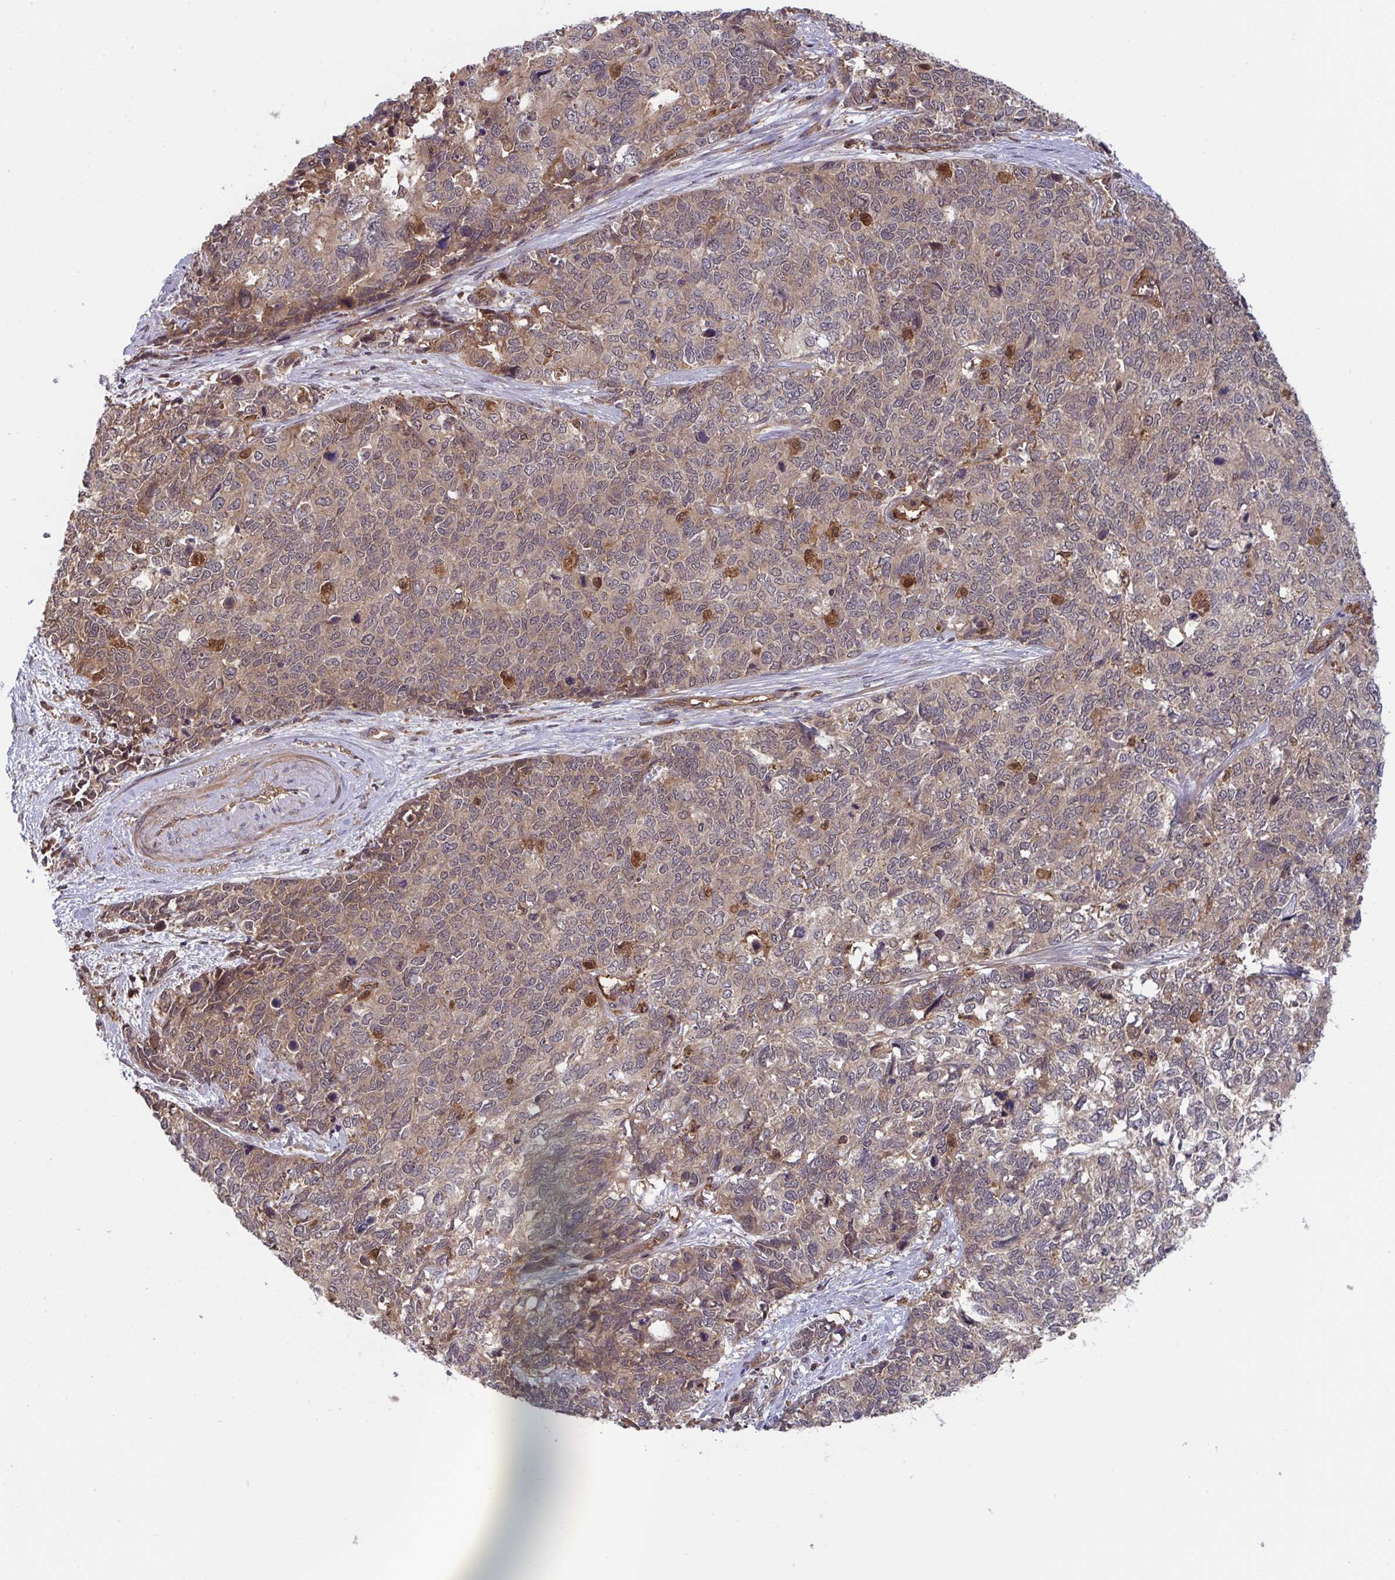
{"staining": {"intensity": "weak", "quantity": ">75%", "location": "cytoplasmic/membranous,nuclear"}, "tissue": "cervical cancer", "cell_type": "Tumor cells", "image_type": "cancer", "snomed": [{"axis": "morphology", "description": "Adenocarcinoma, NOS"}, {"axis": "topography", "description": "Cervix"}], "caption": "Immunohistochemical staining of cervical cancer reveals low levels of weak cytoplasmic/membranous and nuclear expression in approximately >75% of tumor cells. The staining was performed using DAB (3,3'-diaminobenzidine) to visualize the protein expression in brown, while the nuclei were stained in blue with hematoxylin (Magnification: 20x).", "gene": "TIGAR", "patient": {"sex": "female", "age": 63}}